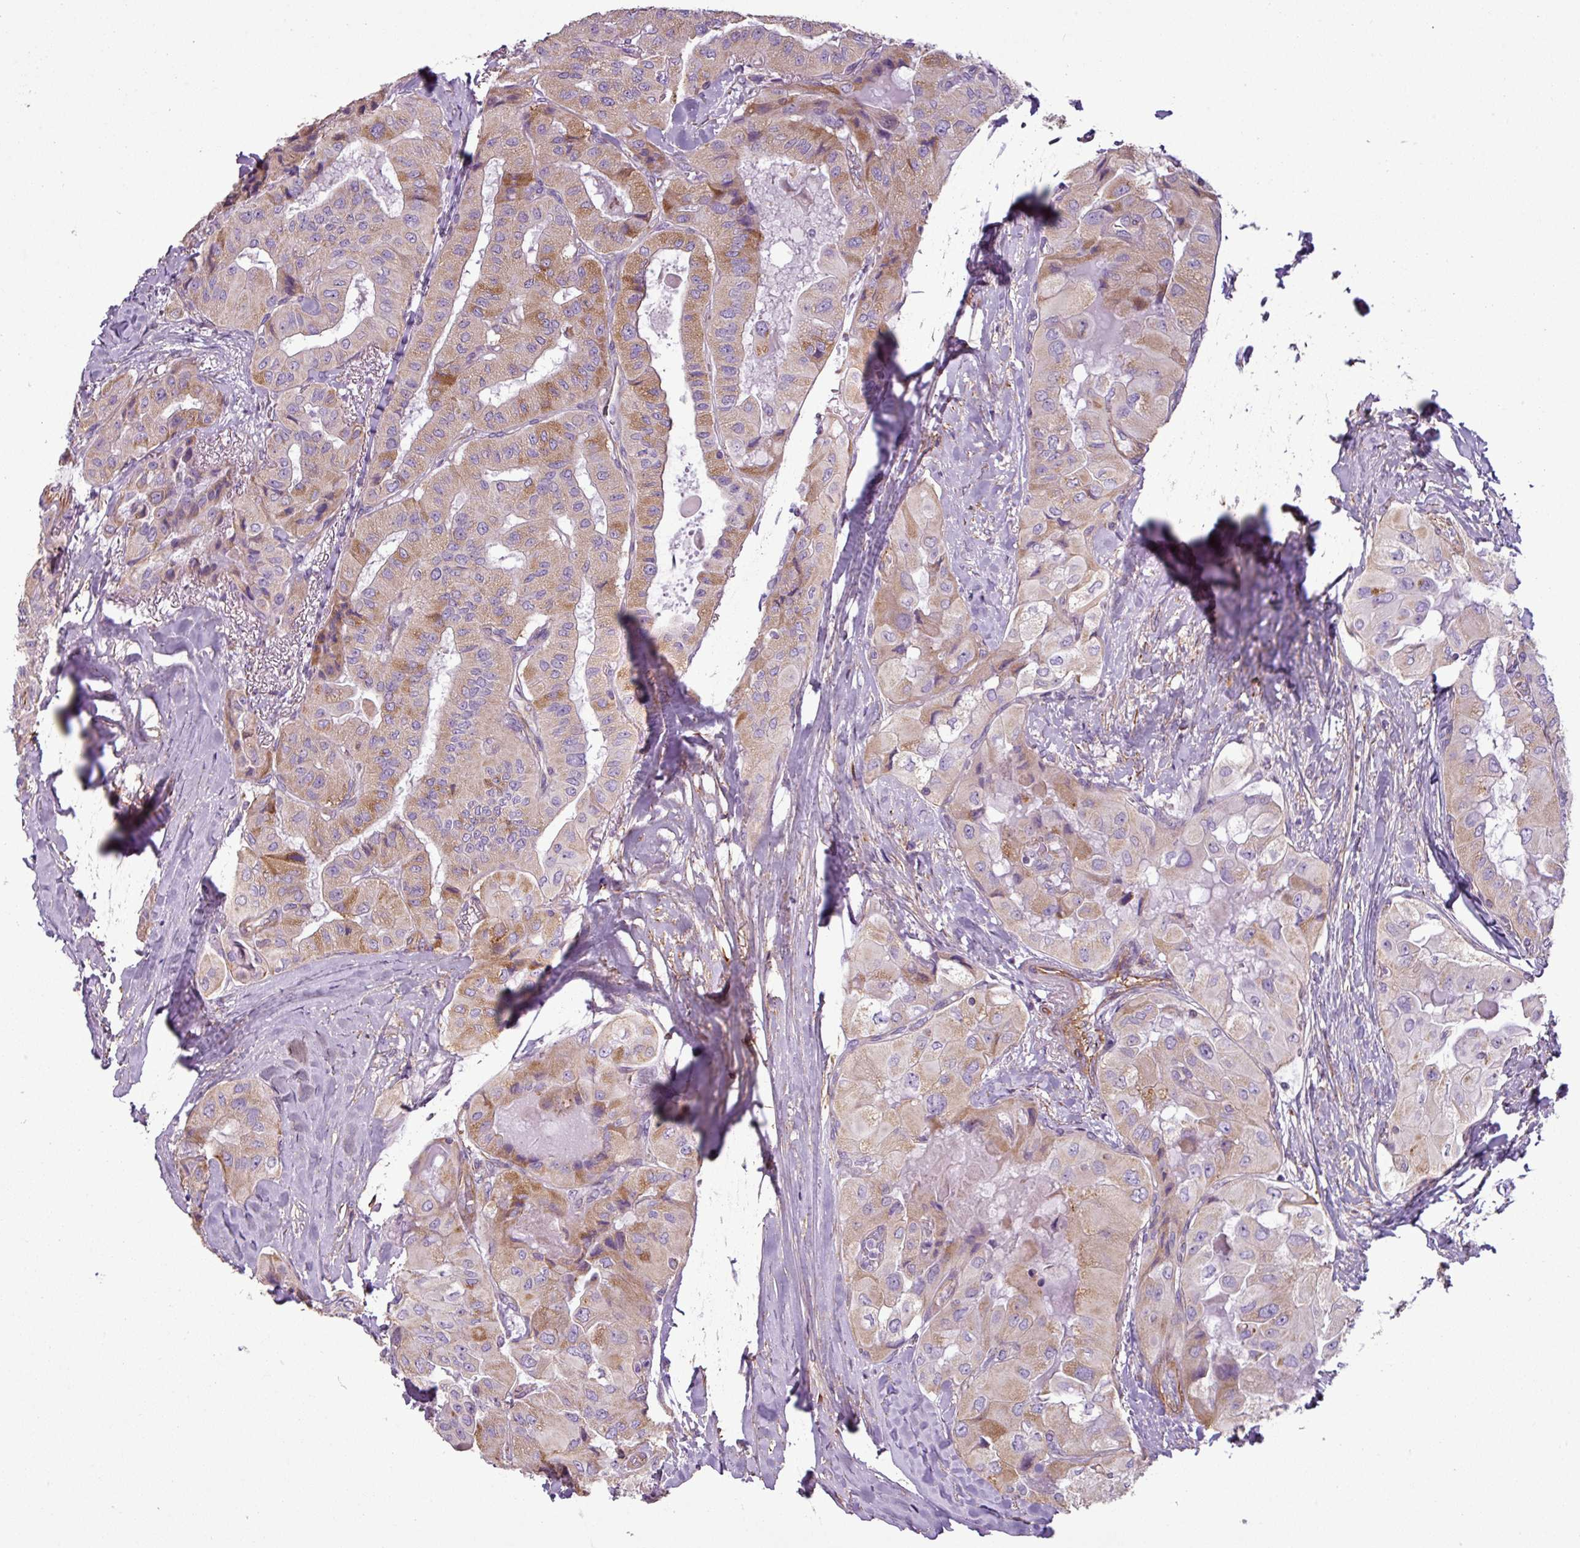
{"staining": {"intensity": "moderate", "quantity": "<25%", "location": "cytoplasmic/membranous"}, "tissue": "thyroid cancer", "cell_type": "Tumor cells", "image_type": "cancer", "snomed": [{"axis": "morphology", "description": "Normal tissue, NOS"}, {"axis": "morphology", "description": "Papillary adenocarcinoma, NOS"}, {"axis": "topography", "description": "Thyroid gland"}], "caption": "Protein staining of thyroid cancer (papillary adenocarcinoma) tissue exhibits moderate cytoplasmic/membranous positivity in about <25% of tumor cells.", "gene": "BTN2A2", "patient": {"sex": "female", "age": 59}}